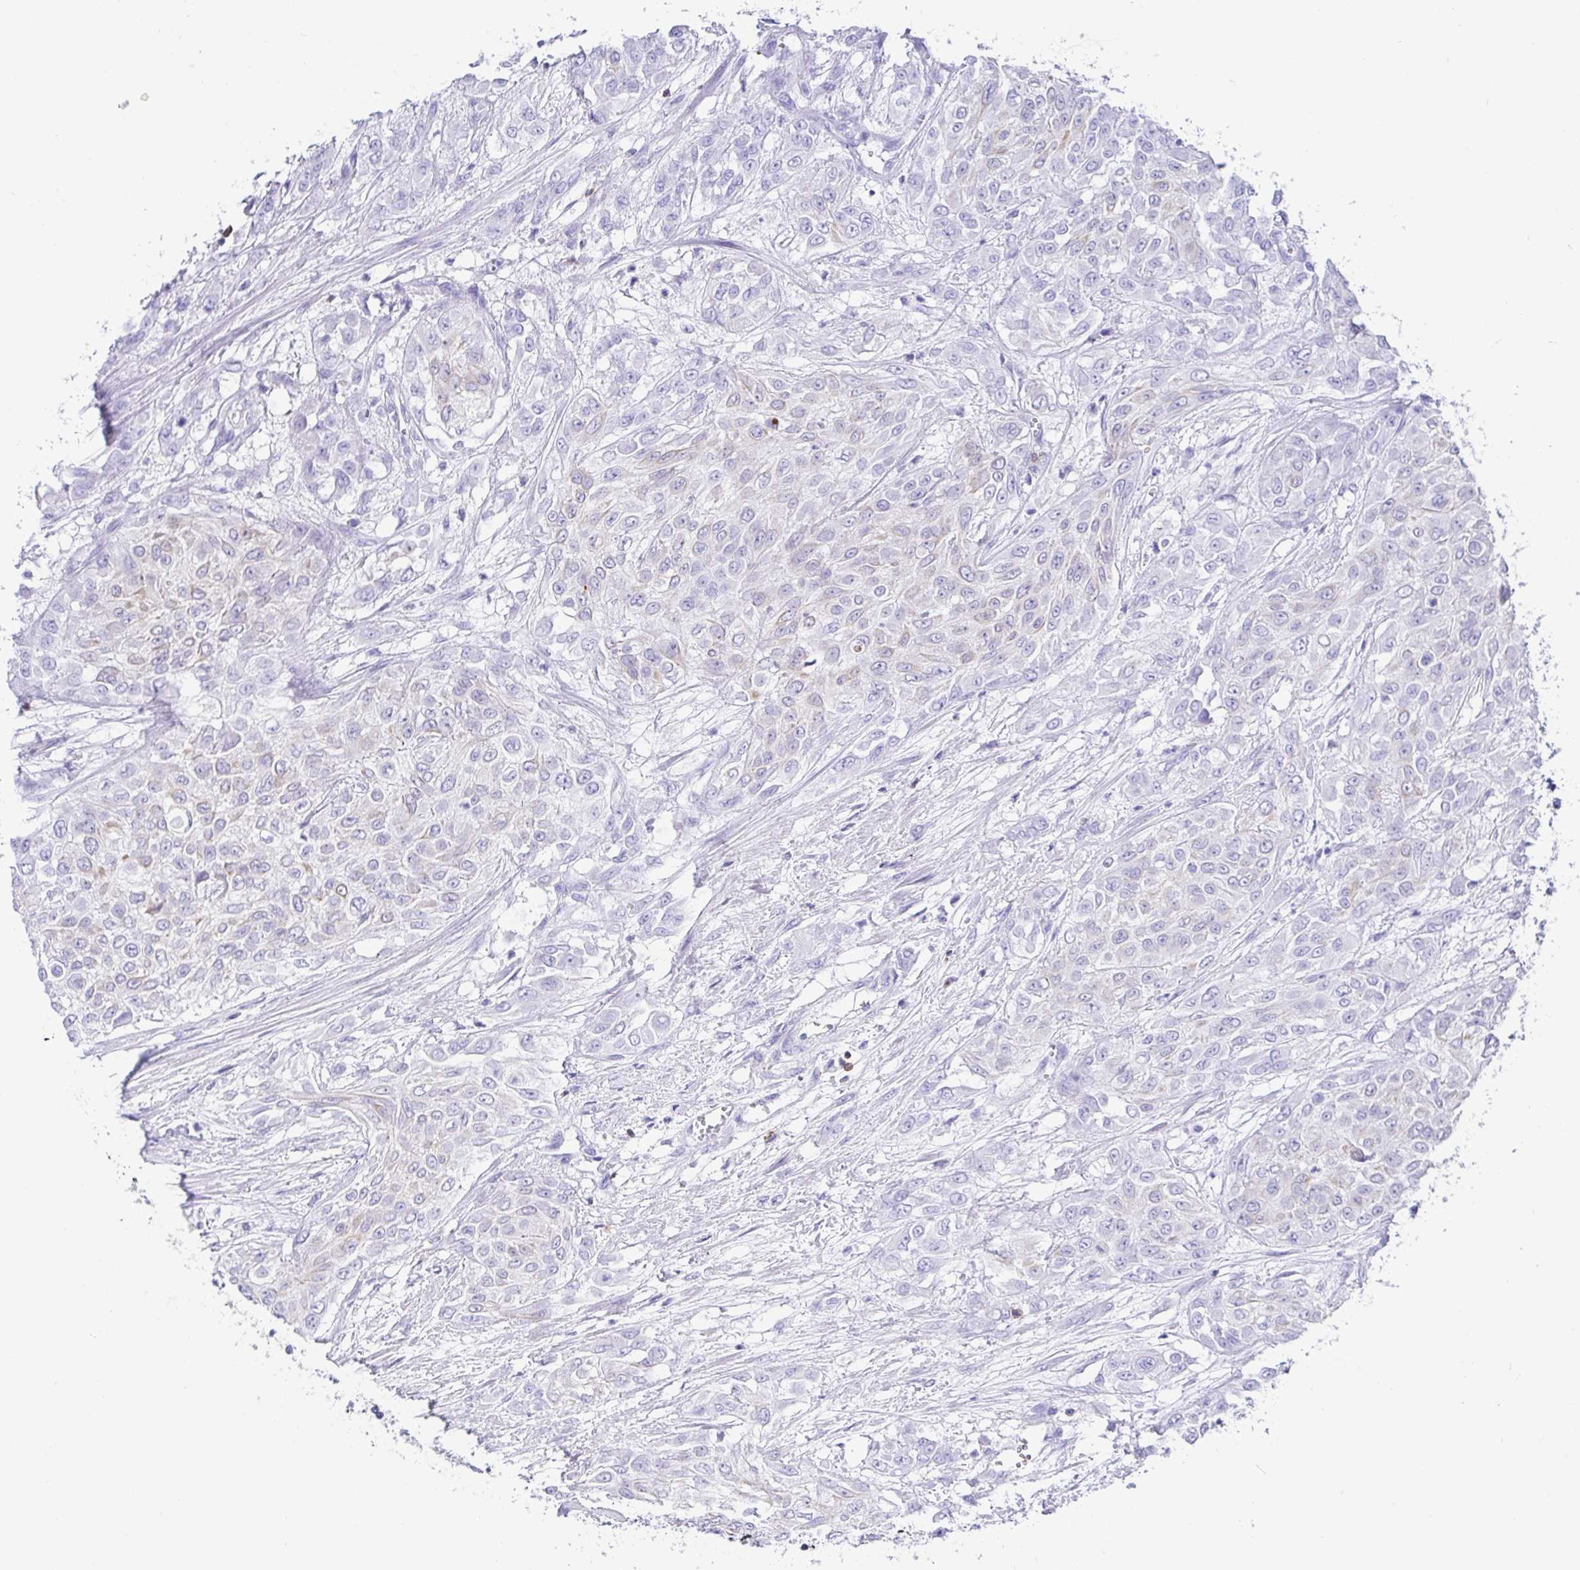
{"staining": {"intensity": "negative", "quantity": "none", "location": "none"}, "tissue": "urothelial cancer", "cell_type": "Tumor cells", "image_type": "cancer", "snomed": [{"axis": "morphology", "description": "Urothelial carcinoma, High grade"}, {"axis": "topography", "description": "Urinary bladder"}], "caption": "Immunohistochemical staining of high-grade urothelial carcinoma shows no significant staining in tumor cells.", "gene": "CD5", "patient": {"sex": "male", "age": 57}}